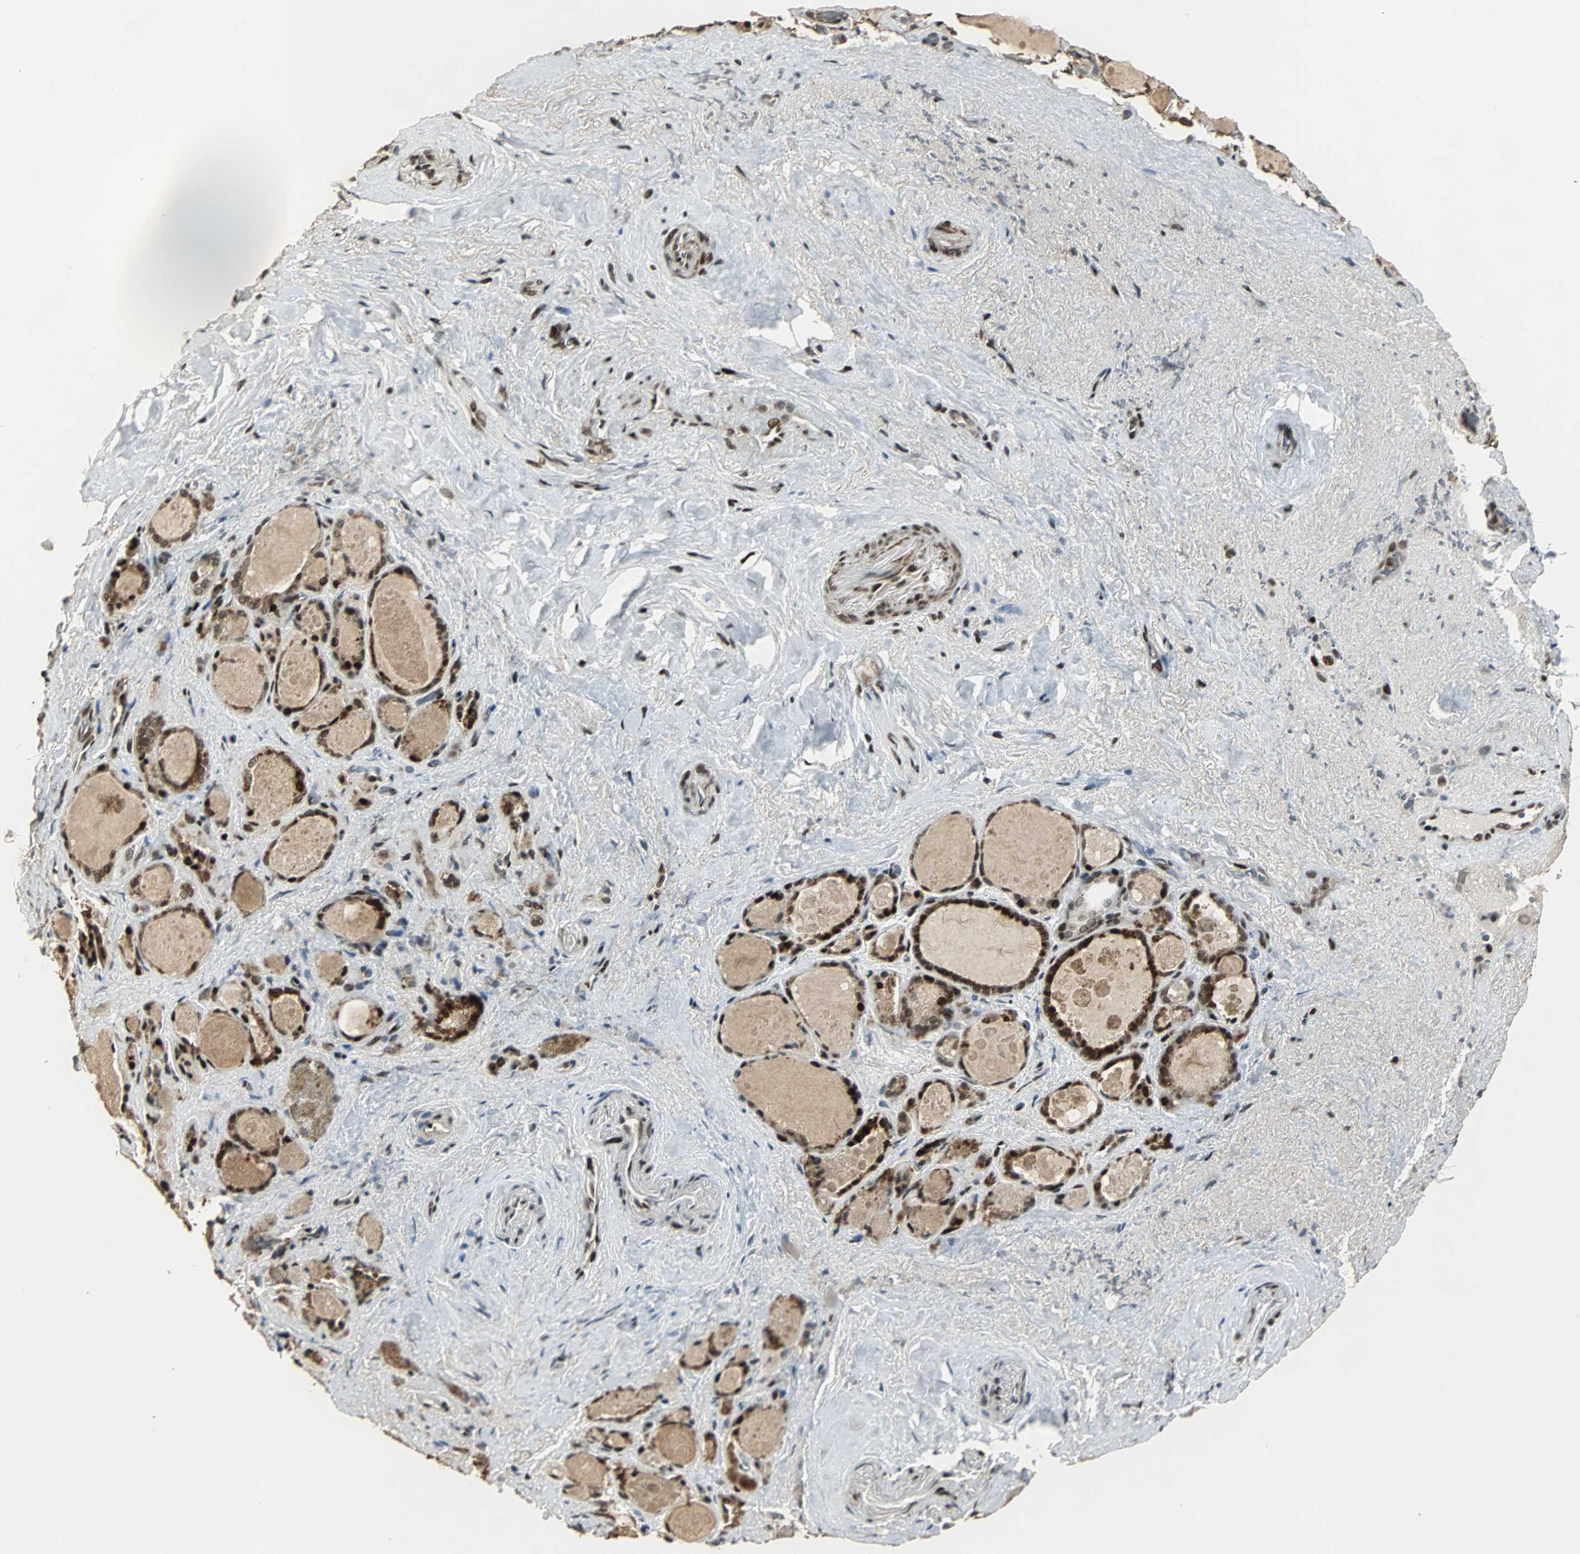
{"staining": {"intensity": "strong", "quantity": ">75%", "location": "cytoplasmic/membranous,nuclear"}, "tissue": "thyroid gland", "cell_type": "Glandular cells", "image_type": "normal", "snomed": [{"axis": "morphology", "description": "Normal tissue, NOS"}, {"axis": "topography", "description": "Thyroid gland"}], "caption": "Normal thyroid gland was stained to show a protein in brown. There is high levels of strong cytoplasmic/membranous,nuclear staining in about >75% of glandular cells.", "gene": "TAF5", "patient": {"sex": "female", "age": 75}}